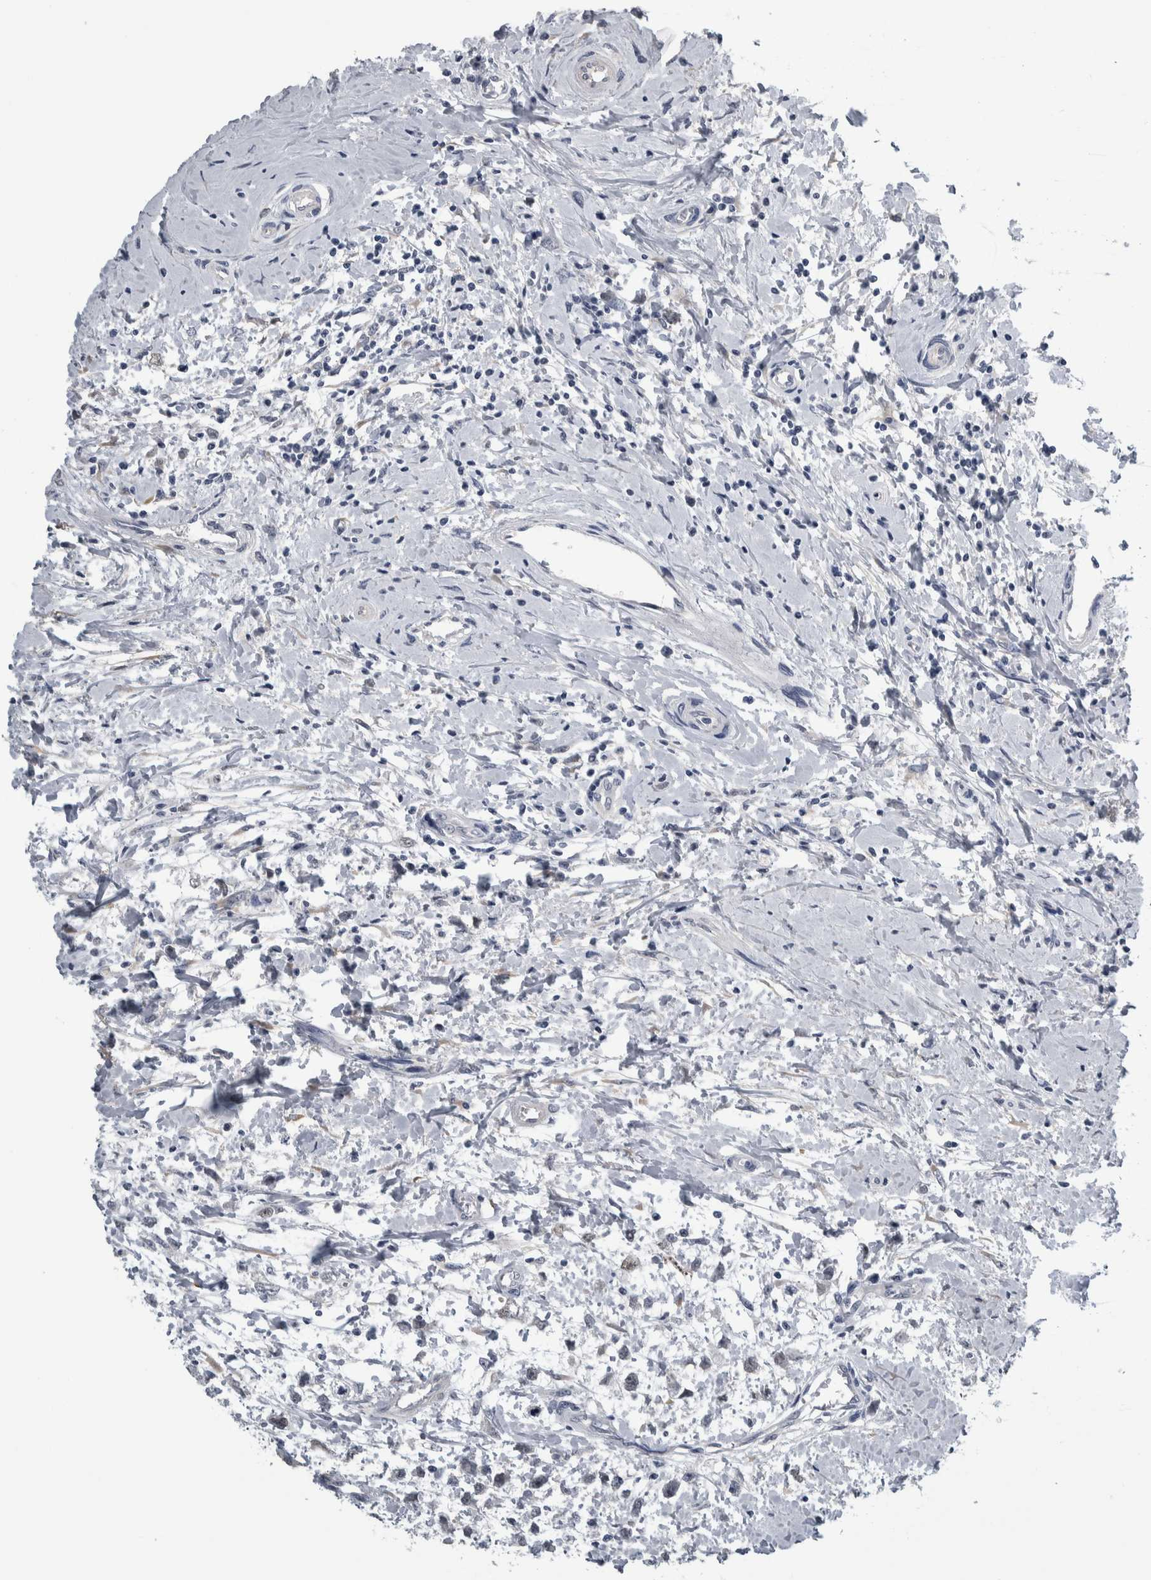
{"staining": {"intensity": "negative", "quantity": "none", "location": "none"}, "tissue": "testis cancer", "cell_type": "Tumor cells", "image_type": "cancer", "snomed": [{"axis": "morphology", "description": "Seminoma, NOS"}, {"axis": "morphology", "description": "Carcinoma, Embryonal, NOS"}, {"axis": "topography", "description": "Testis"}], "caption": "This is an immunohistochemistry (IHC) image of testis cancer (seminoma). There is no positivity in tumor cells.", "gene": "COL14A1", "patient": {"sex": "male", "age": 51}}